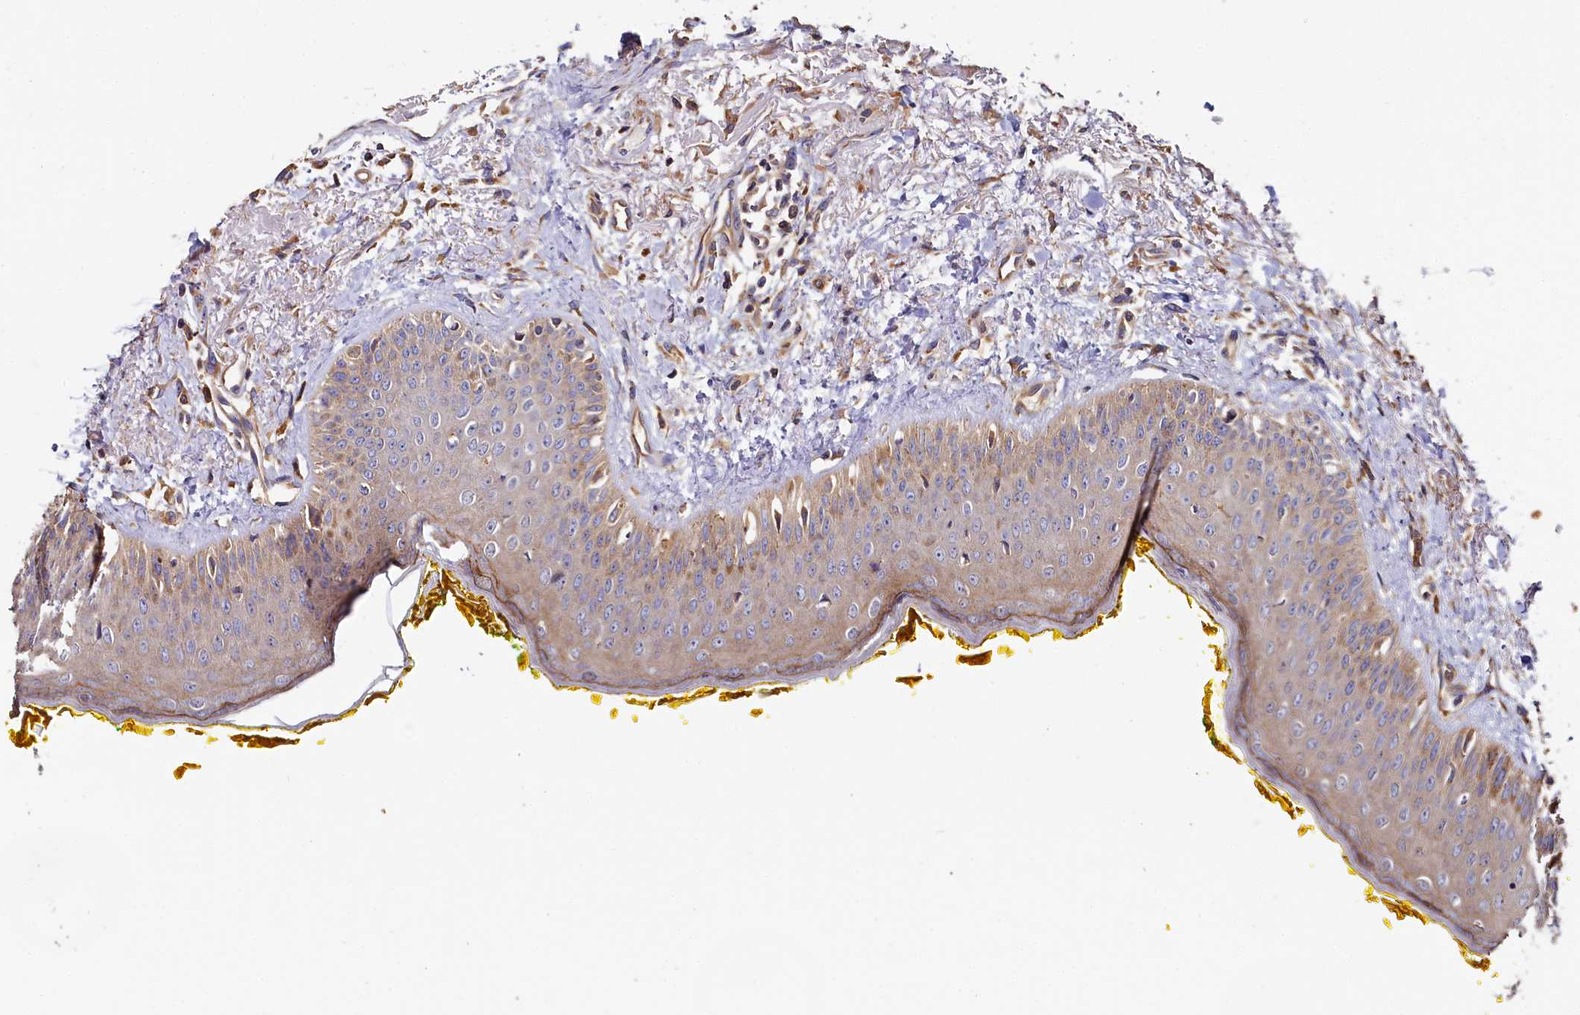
{"staining": {"intensity": "moderate", "quantity": "<25%", "location": "cytoplasmic/membranous"}, "tissue": "oral mucosa", "cell_type": "Squamous epithelial cells", "image_type": "normal", "snomed": [{"axis": "morphology", "description": "Normal tissue, NOS"}, {"axis": "topography", "description": "Oral tissue"}], "caption": "Unremarkable oral mucosa reveals moderate cytoplasmic/membranous staining in about <25% of squamous epithelial cells, visualized by immunohistochemistry. (brown staining indicates protein expression, while blue staining denotes nuclei).", "gene": "PPIP5K1", "patient": {"sex": "female", "age": 70}}